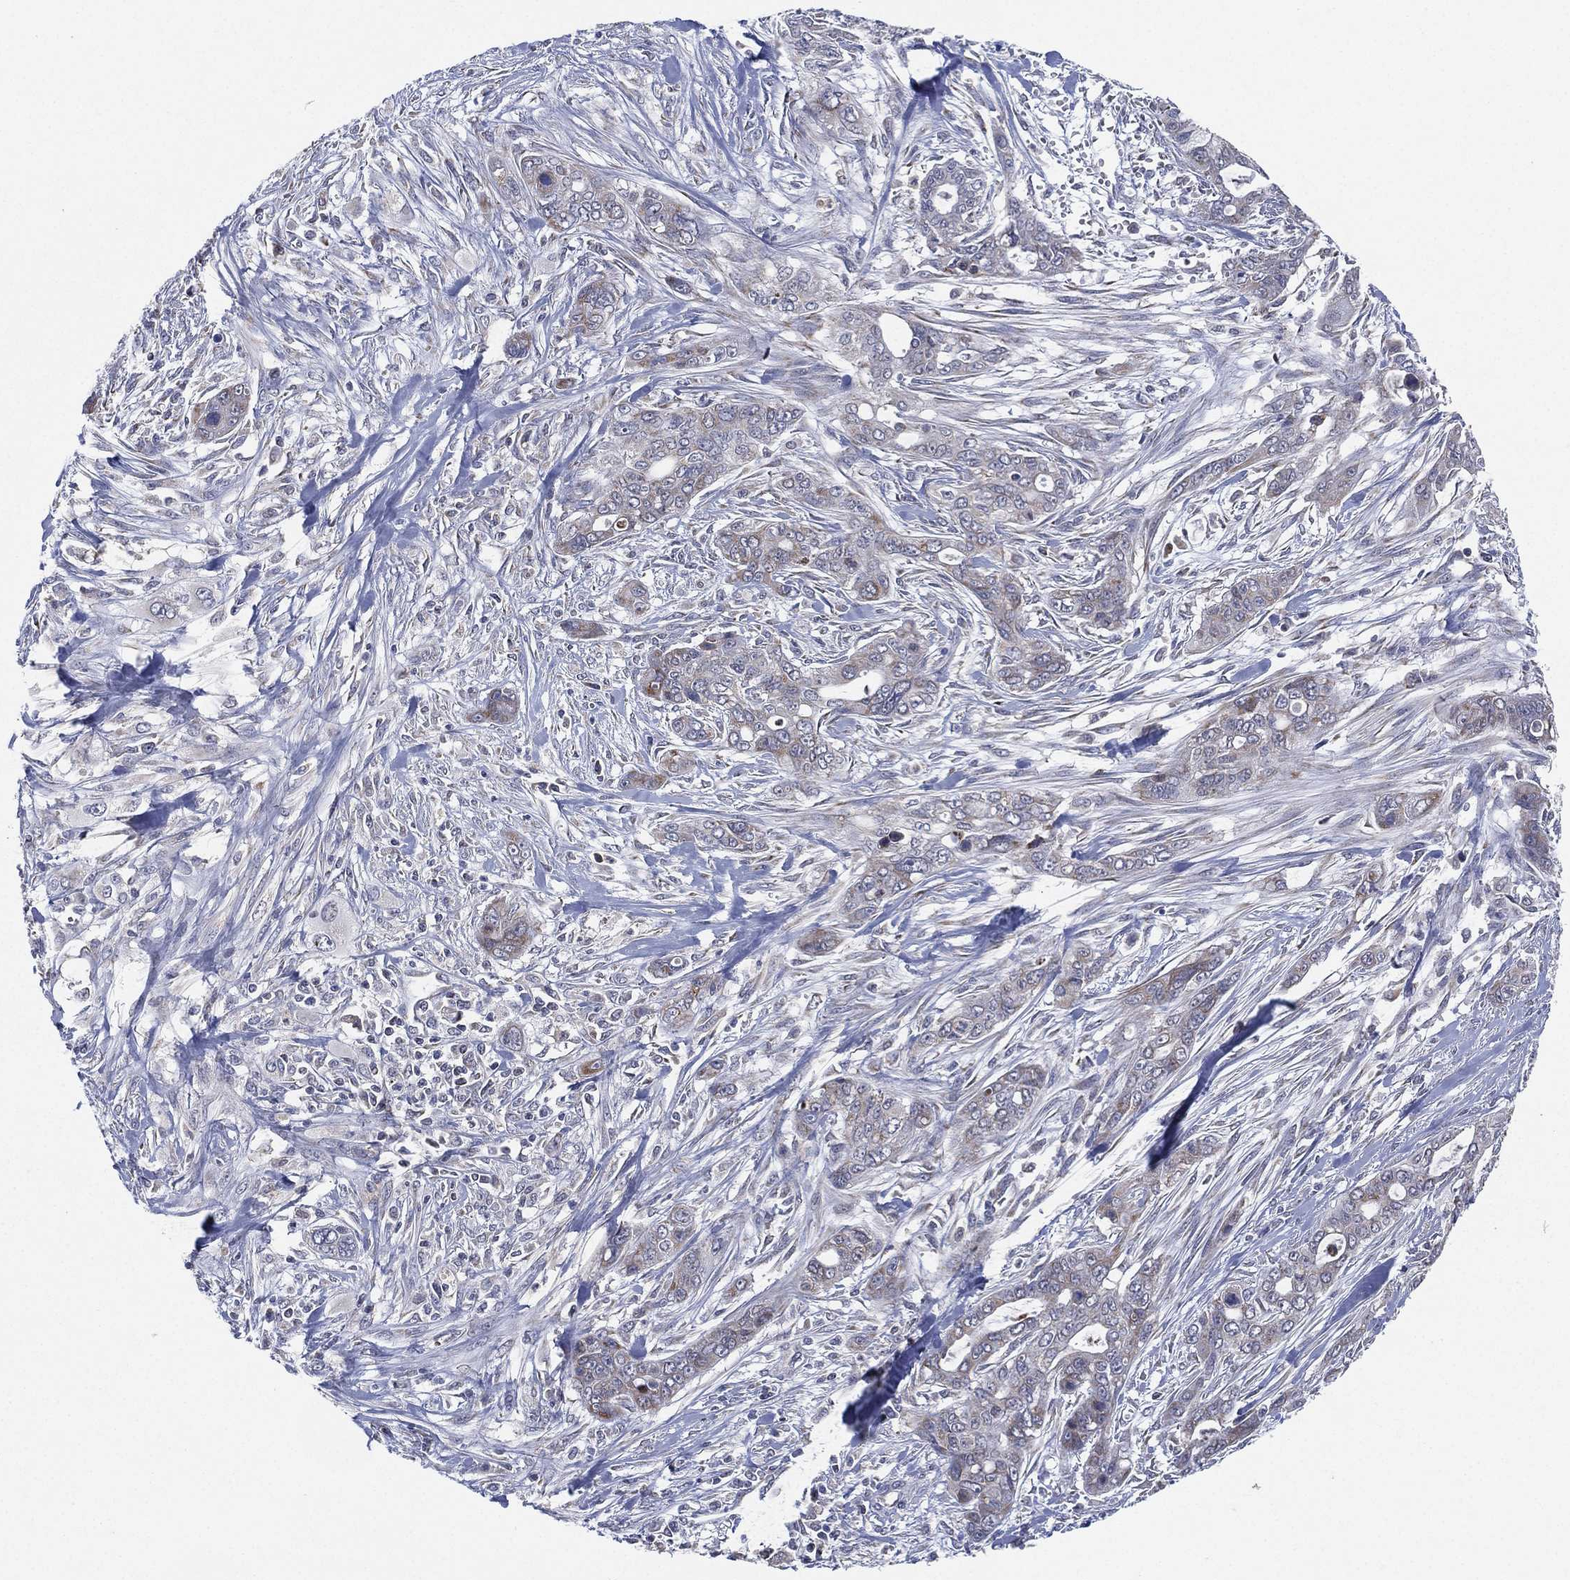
{"staining": {"intensity": "negative", "quantity": "none", "location": "none"}, "tissue": "pancreatic cancer", "cell_type": "Tumor cells", "image_type": "cancer", "snomed": [{"axis": "morphology", "description": "Adenocarcinoma, NOS"}, {"axis": "topography", "description": "Pancreas"}], "caption": "Tumor cells show no significant protein staining in adenocarcinoma (pancreatic).", "gene": "PSMG4", "patient": {"sex": "male", "age": 47}}